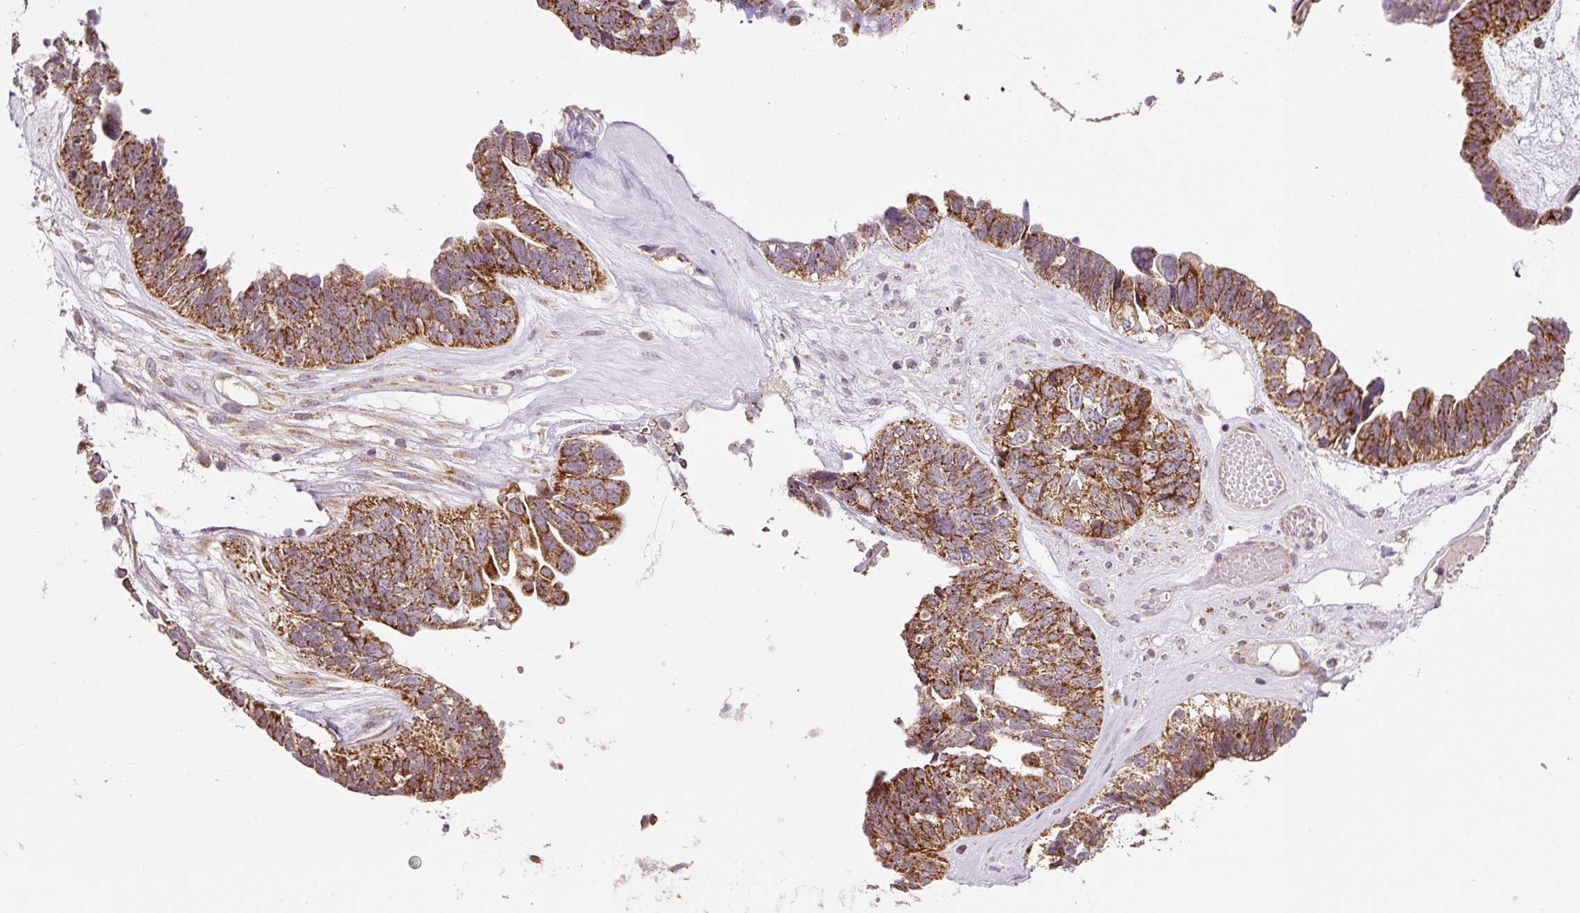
{"staining": {"intensity": "strong", "quantity": ">75%", "location": "cytoplasmic/membranous"}, "tissue": "ovarian cancer", "cell_type": "Tumor cells", "image_type": "cancer", "snomed": [{"axis": "morphology", "description": "Cystadenocarcinoma, serous, NOS"}, {"axis": "topography", "description": "Ovary"}], "caption": "Human ovarian cancer stained with a brown dye exhibits strong cytoplasmic/membranous positive expression in approximately >75% of tumor cells.", "gene": "FAM78B", "patient": {"sex": "female", "age": 79}}